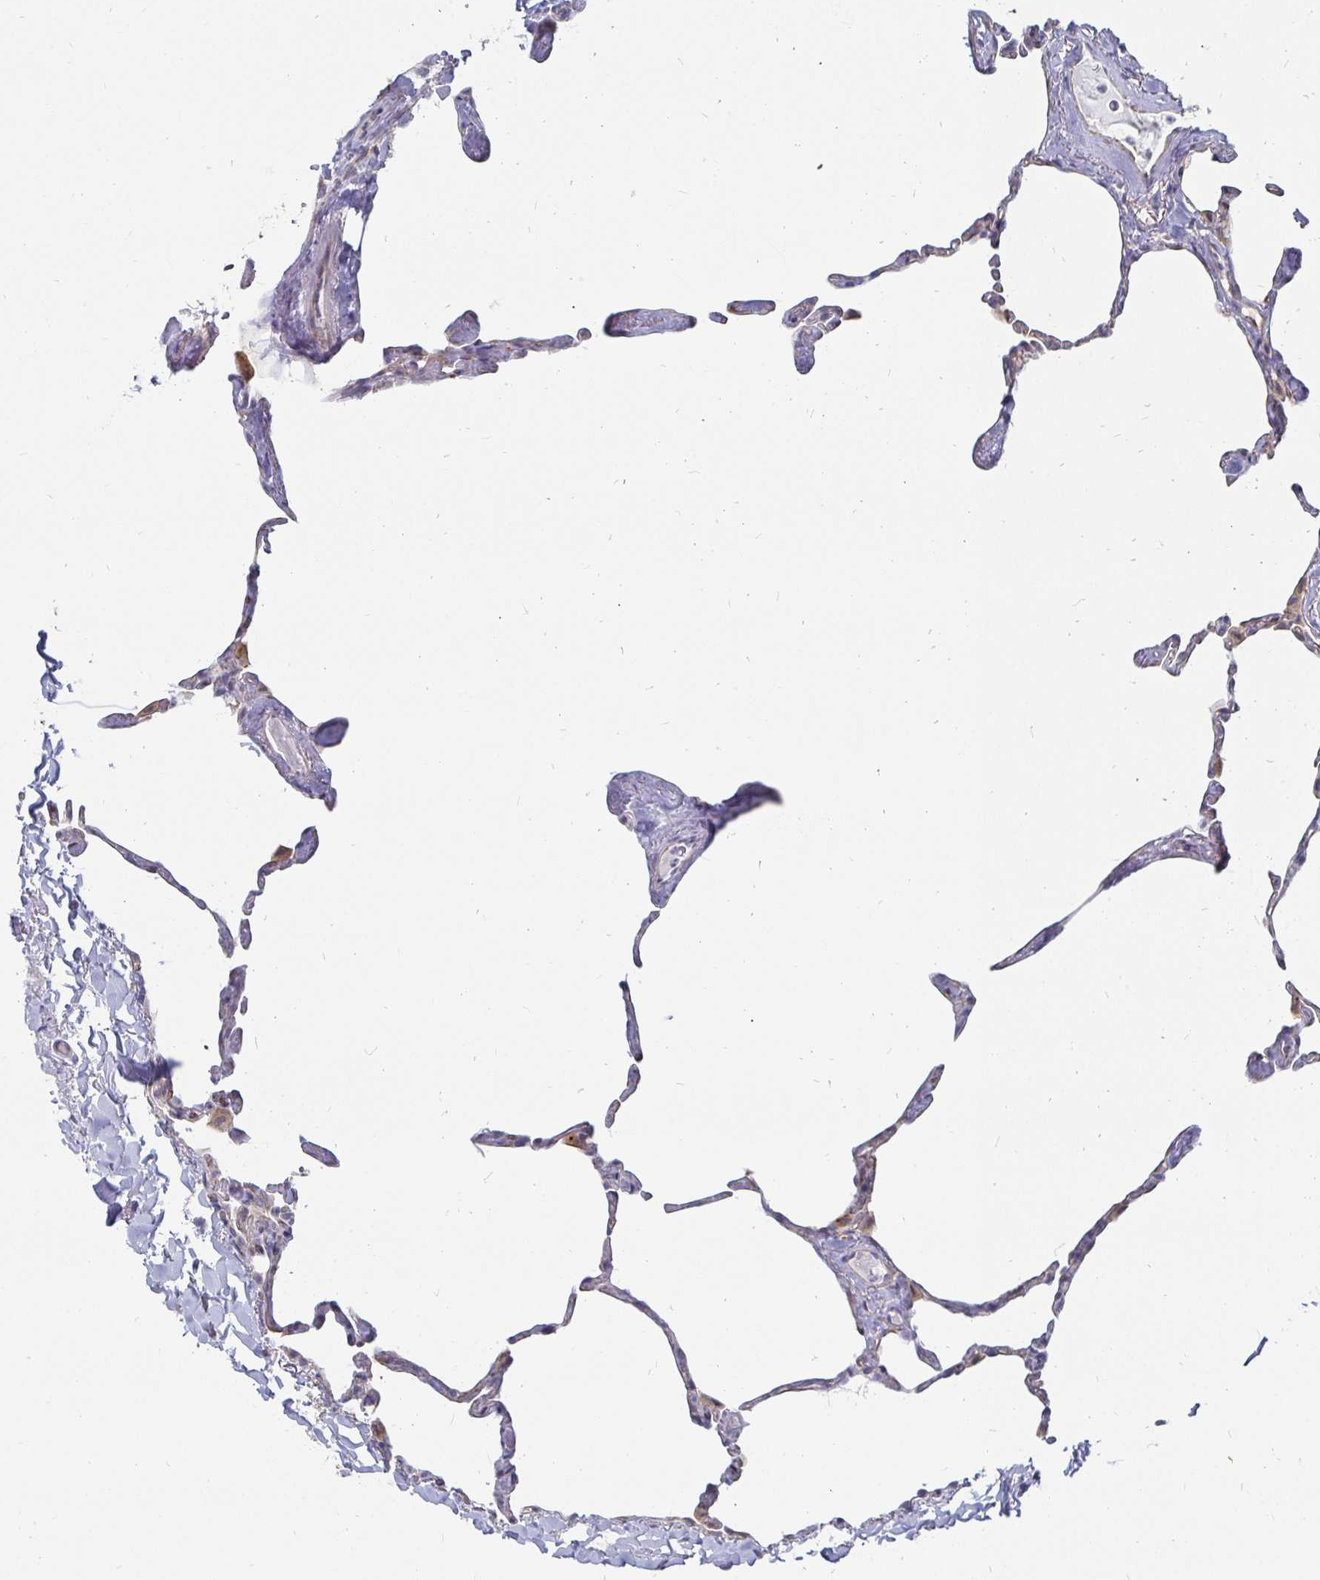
{"staining": {"intensity": "moderate", "quantity": "<25%", "location": "cytoplasmic/membranous"}, "tissue": "lung", "cell_type": "Alveolar cells", "image_type": "normal", "snomed": [{"axis": "morphology", "description": "Normal tissue, NOS"}, {"axis": "topography", "description": "Lung"}], "caption": "A high-resolution histopathology image shows IHC staining of normal lung, which displays moderate cytoplasmic/membranous staining in approximately <25% of alveolar cells.", "gene": "CCDC85A", "patient": {"sex": "male", "age": 65}}